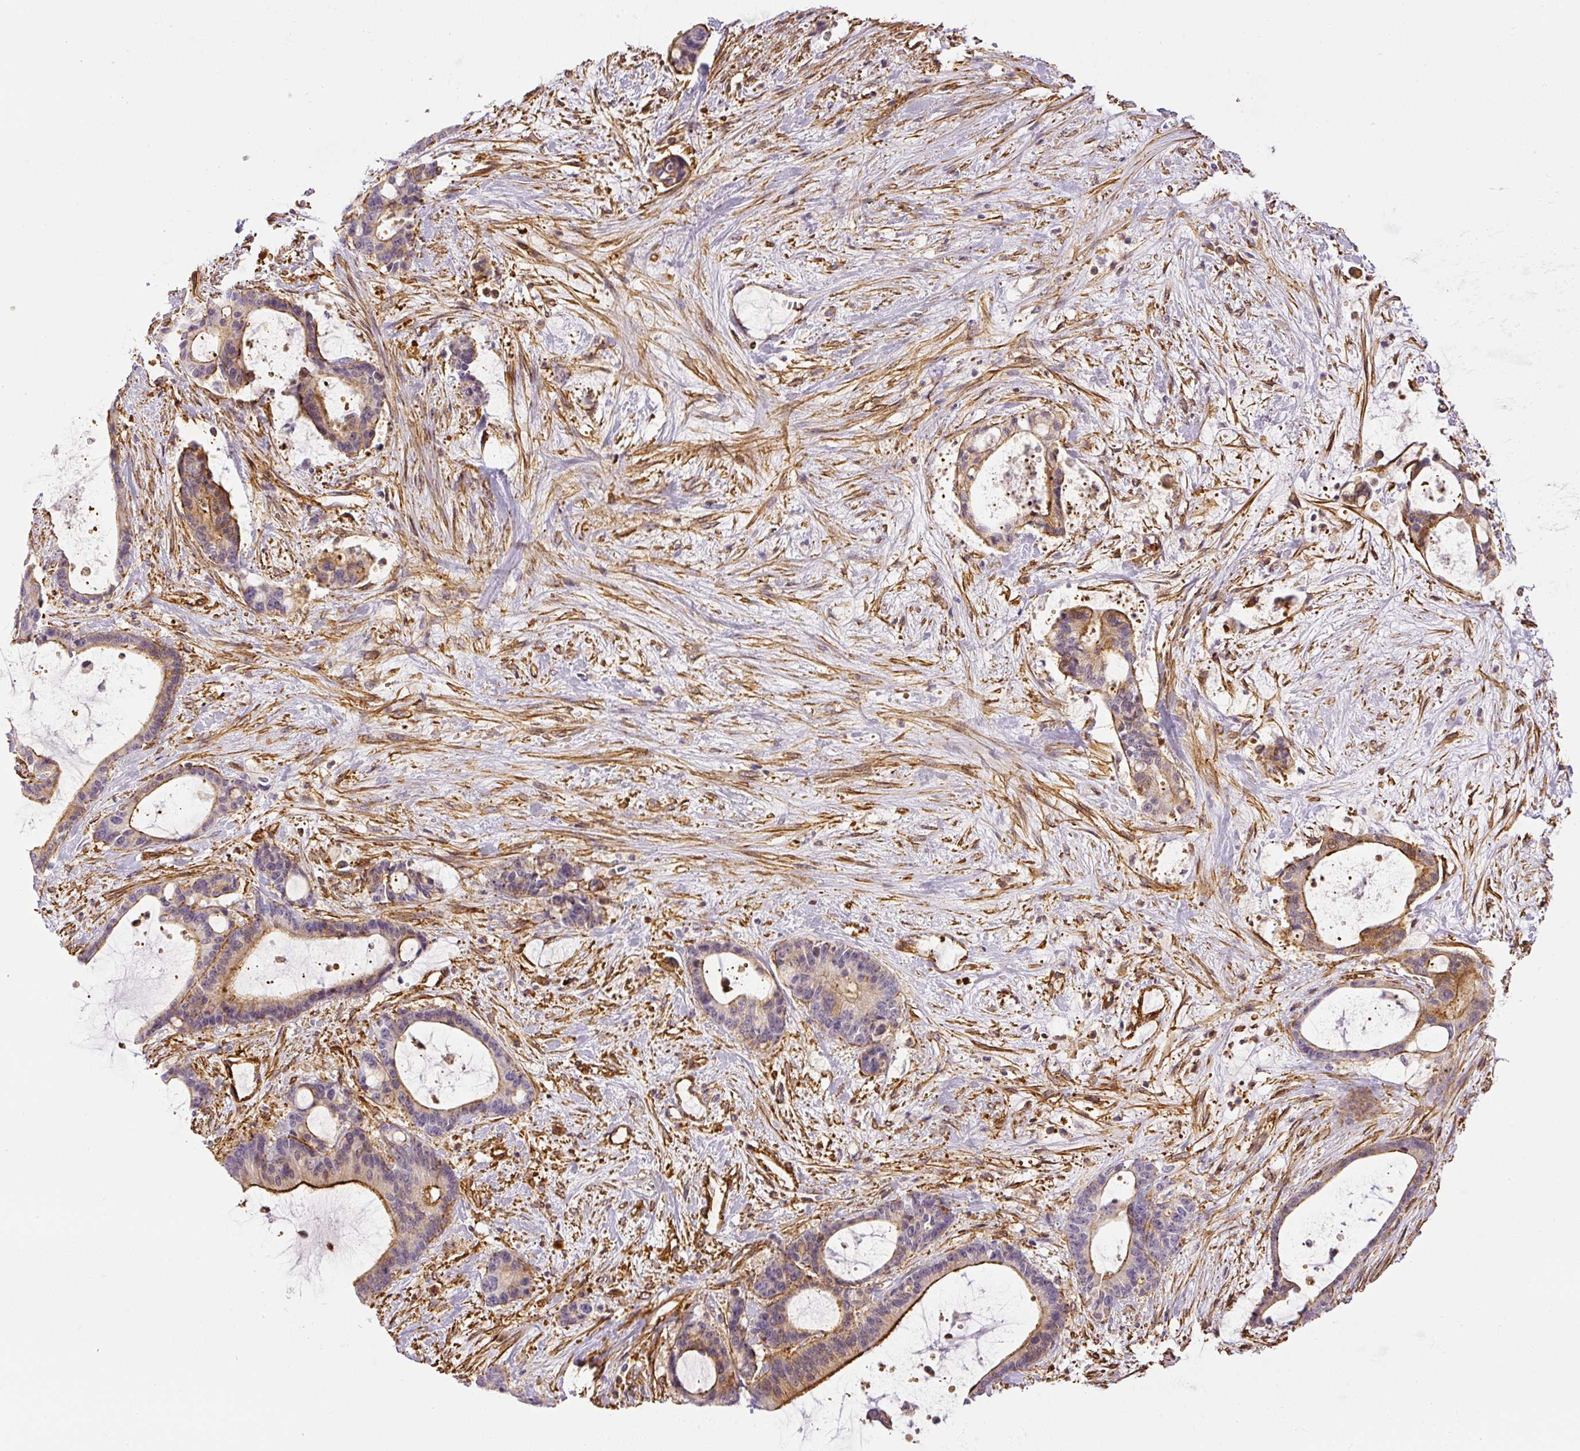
{"staining": {"intensity": "moderate", "quantity": "25%-75%", "location": "cytoplasmic/membranous"}, "tissue": "liver cancer", "cell_type": "Tumor cells", "image_type": "cancer", "snomed": [{"axis": "morphology", "description": "Normal tissue, NOS"}, {"axis": "morphology", "description": "Cholangiocarcinoma"}, {"axis": "topography", "description": "Liver"}, {"axis": "topography", "description": "Peripheral nerve tissue"}], "caption": "Human liver cancer (cholangiocarcinoma) stained for a protein (brown) reveals moderate cytoplasmic/membranous positive staining in approximately 25%-75% of tumor cells.", "gene": "MYL12A", "patient": {"sex": "female", "age": 73}}